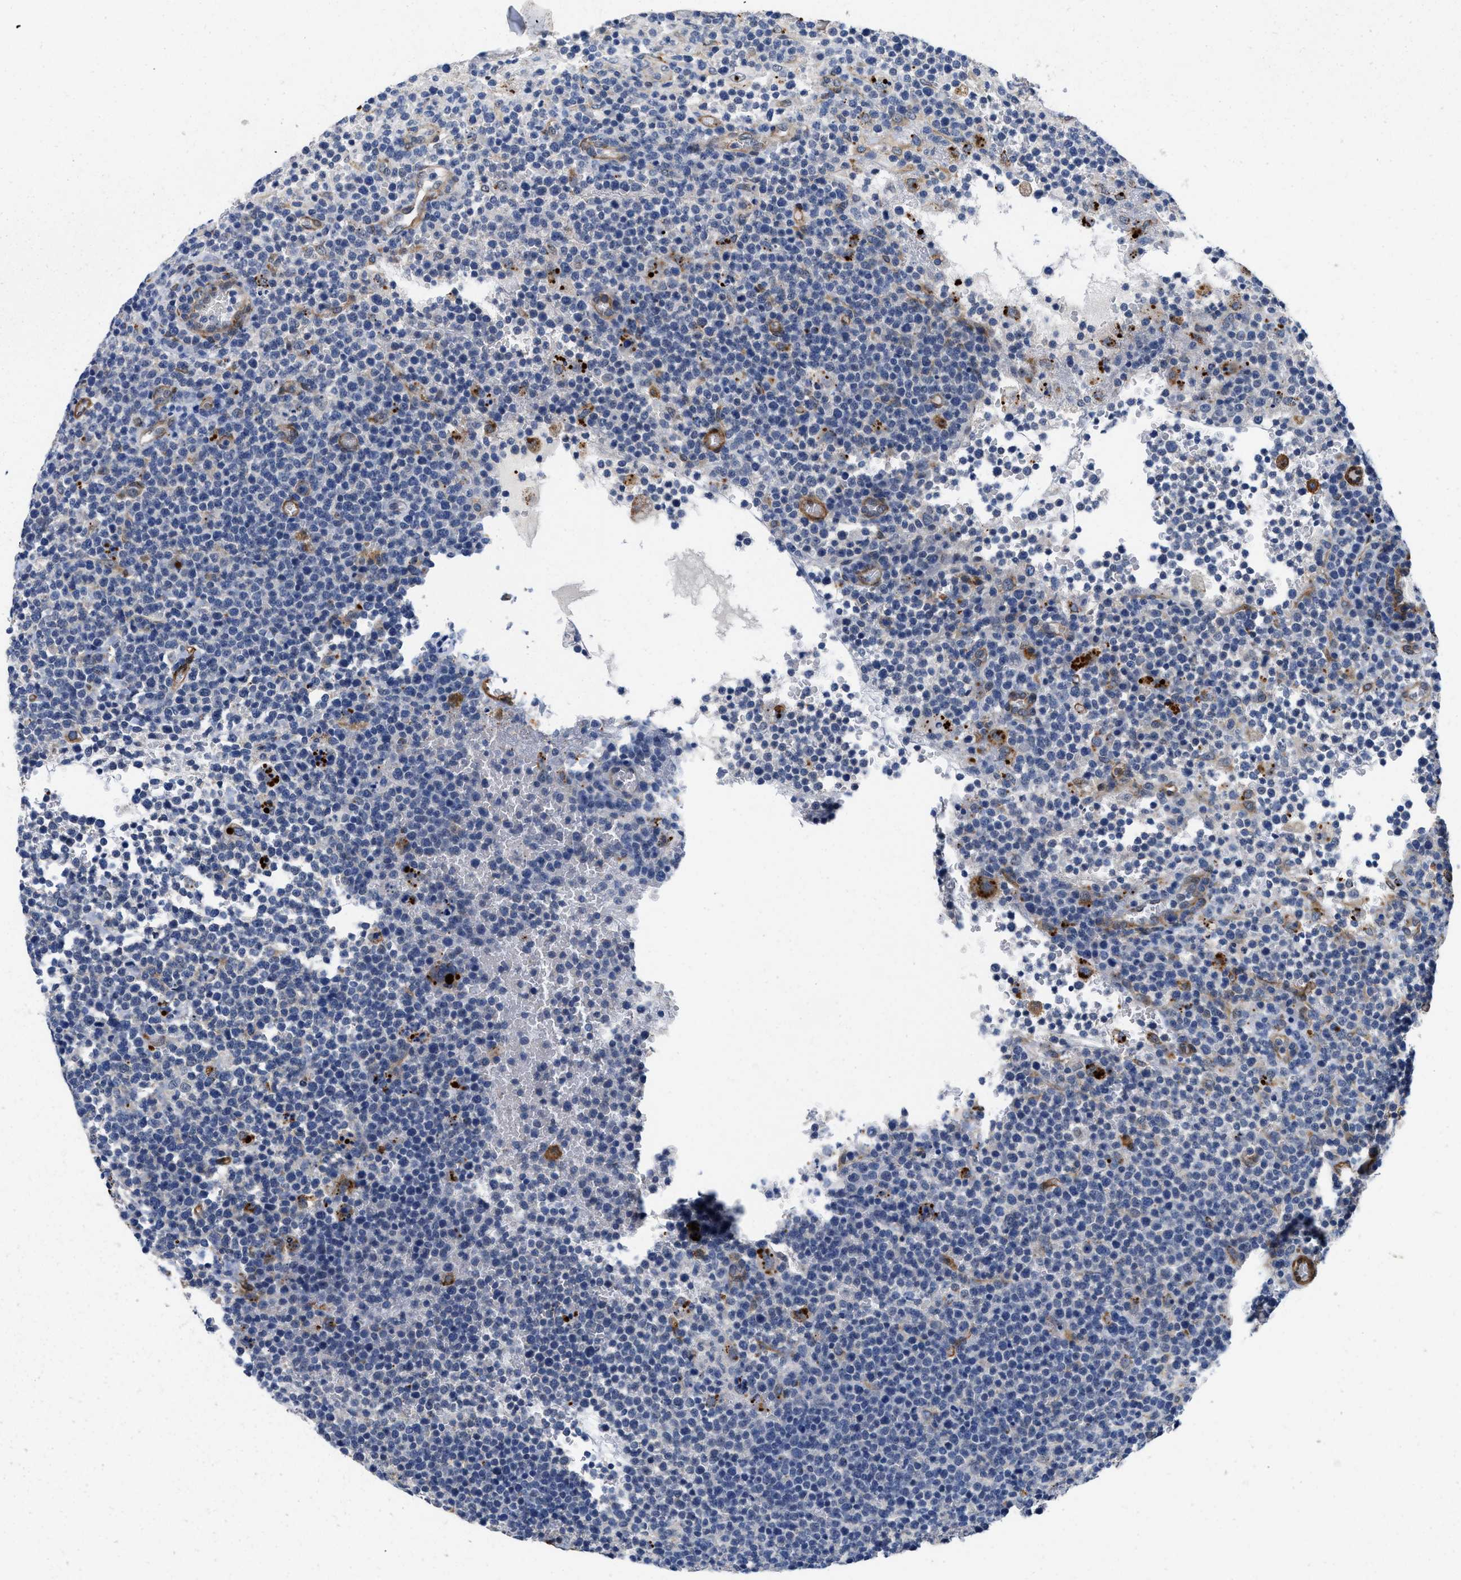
{"staining": {"intensity": "negative", "quantity": "none", "location": "none"}, "tissue": "lymphoma", "cell_type": "Tumor cells", "image_type": "cancer", "snomed": [{"axis": "morphology", "description": "Malignant lymphoma, non-Hodgkin's type, High grade"}, {"axis": "topography", "description": "Lymph node"}], "caption": "There is no significant staining in tumor cells of malignant lymphoma, non-Hodgkin's type (high-grade).", "gene": "RAPH1", "patient": {"sex": "male", "age": 61}}